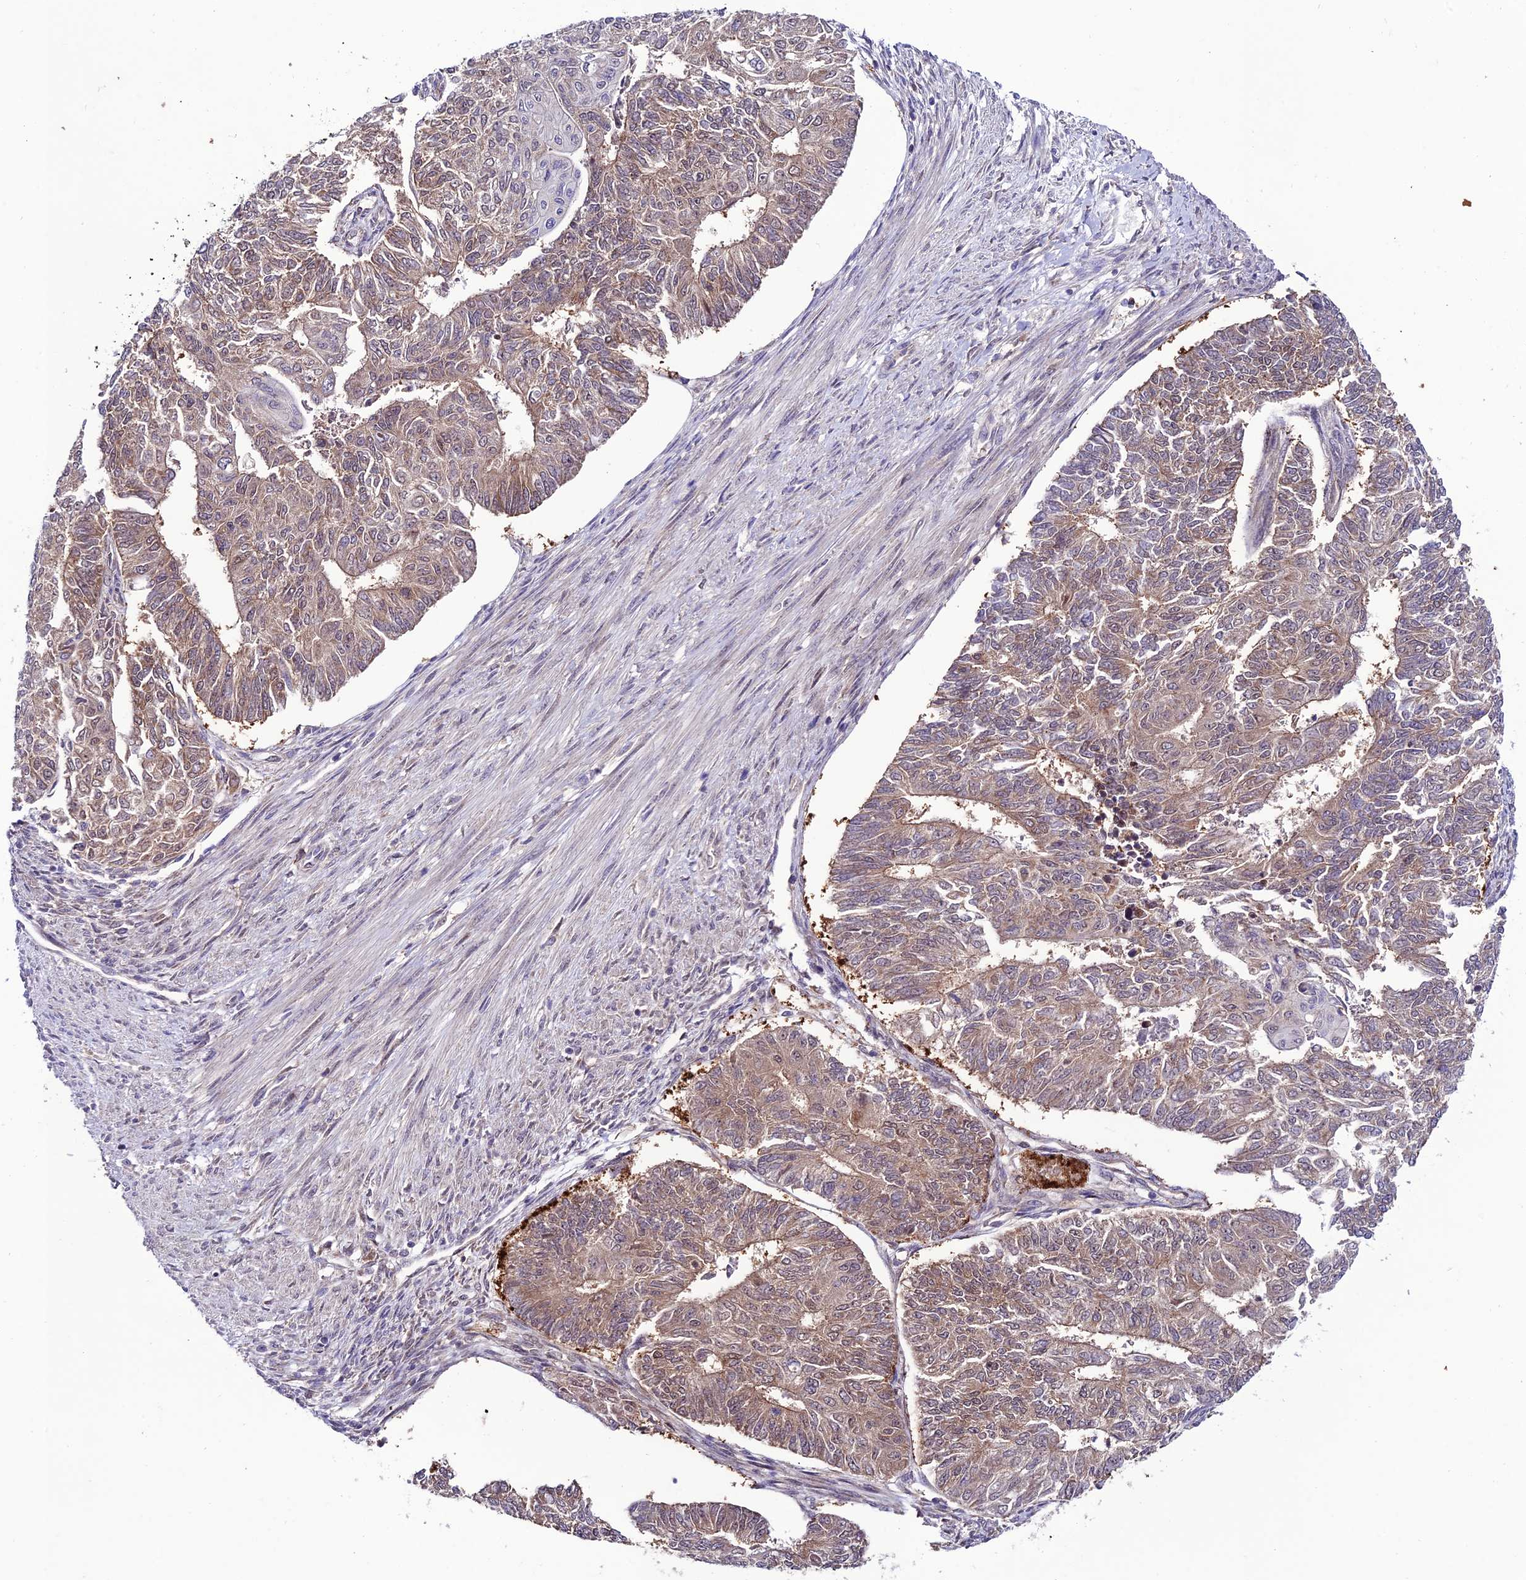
{"staining": {"intensity": "weak", "quantity": ">75%", "location": "cytoplasmic/membranous,nuclear"}, "tissue": "endometrial cancer", "cell_type": "Tumor cells", "image_type": "cancer", "snomed": [{"axis": "morphology", "description": "Adenocarcinoma, NOS"}, {"axis": "topography", "description": "Endometrium"}], "caption": "Tumor cells display low levels of weak cytoplasmic/membranous and nuclear positivity in about >75% of cells in human endometrial cancer (adenocarcinoma).", "gene": "TRIM40", "patient": {"sex": "female", "age": 32}}